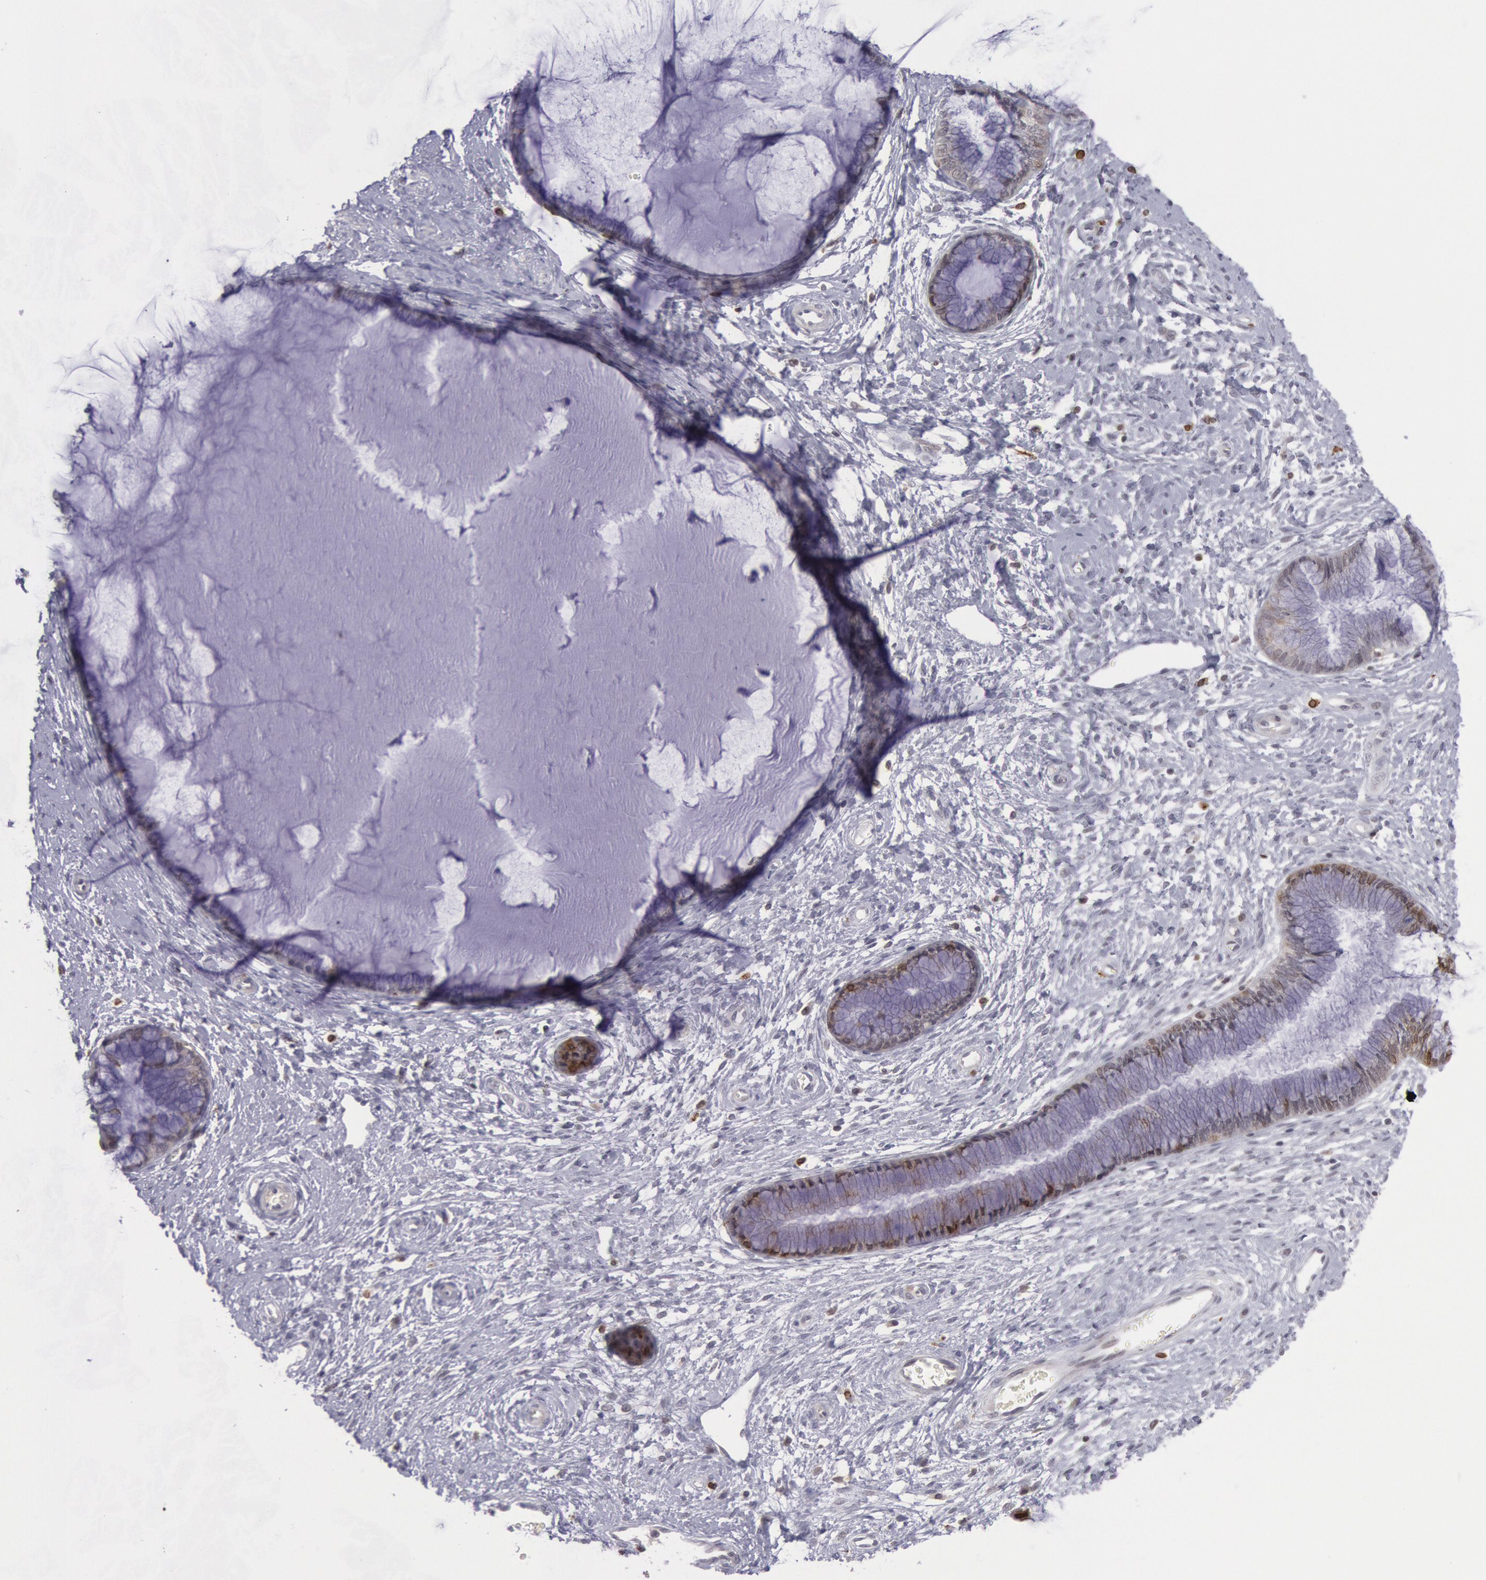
{"staining": {"intensity": "moderate", "quantity": ">75%", "location": "cytoplasmic/membranous"}, "tissue": "cervix", "cell_type": "Glandular cells", "image_type": "normal", "snomed": [{"axis": "morphology", "description": "Normal tissue, NOS"}, {"axis": "topography", "description": "Cervix"}], "caption": "This micrograph demonstrates IHC staining of normal human cervix, with medium moderate cytoplasmic/membranous expression in about >75% of glandular cells.", "gene": "PTGS2", "patient": {"sex": "female", "age": 27}}